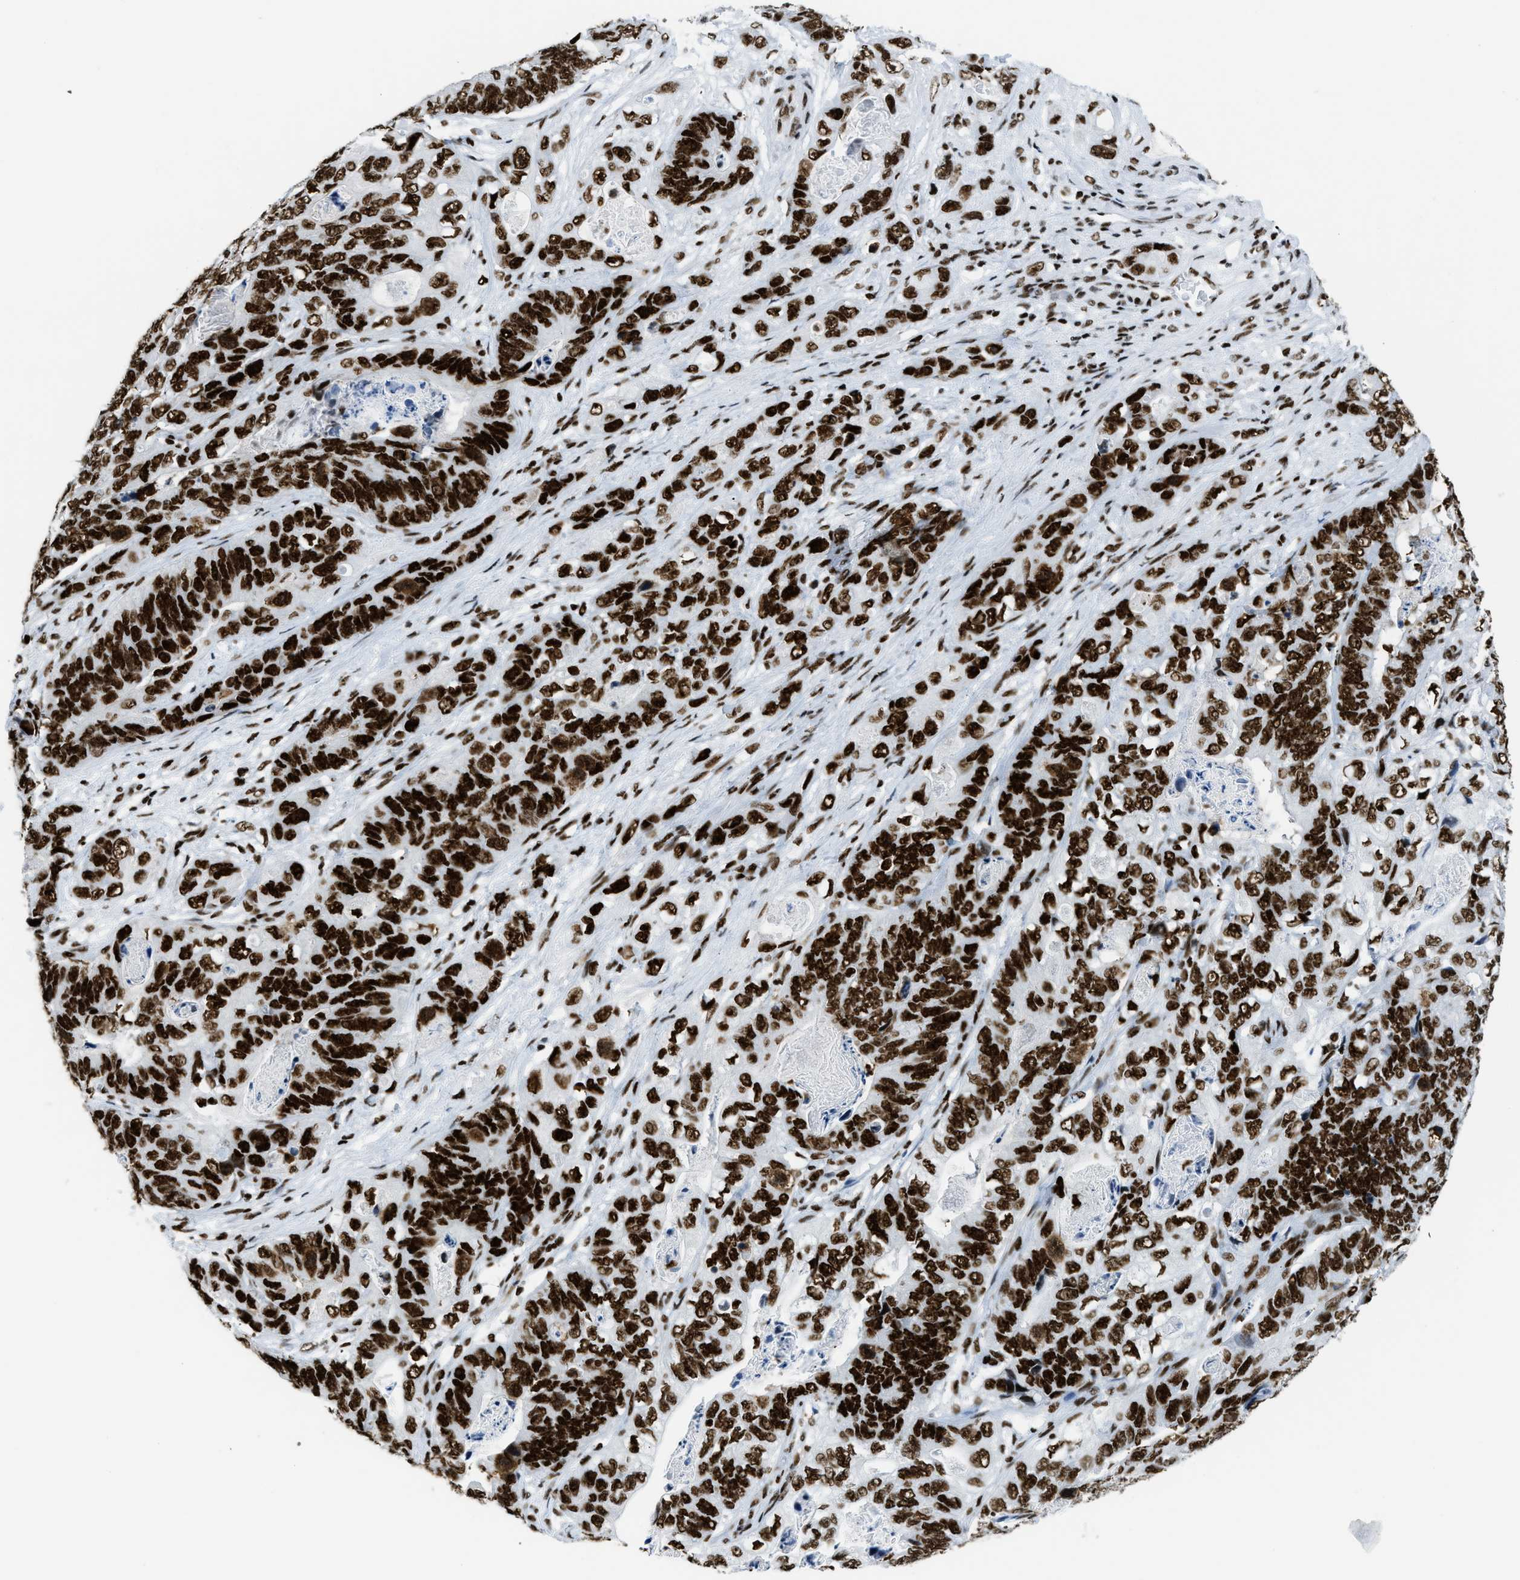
{"staining": {"intensity": "strong", "quantity": ">75%", "location": "nuclear"}, "tissue": "stomach cancer", "cell_type": "Tumor cells", "image_type": "cancer", "snomed": [{"axis": "morphology", "description": "Adenocarcinoma, NOS"}, {"axis": "topography", "description": "Stomach"}], "caption": "This photomicrograph exhibits immunohistochemistry staining of human adenocarcinoma (stomach), with high strong nuclear expression in about >75% of tumor cells.", "gene": "PIF1", "patient": {"sex": "female", "age": 89}}